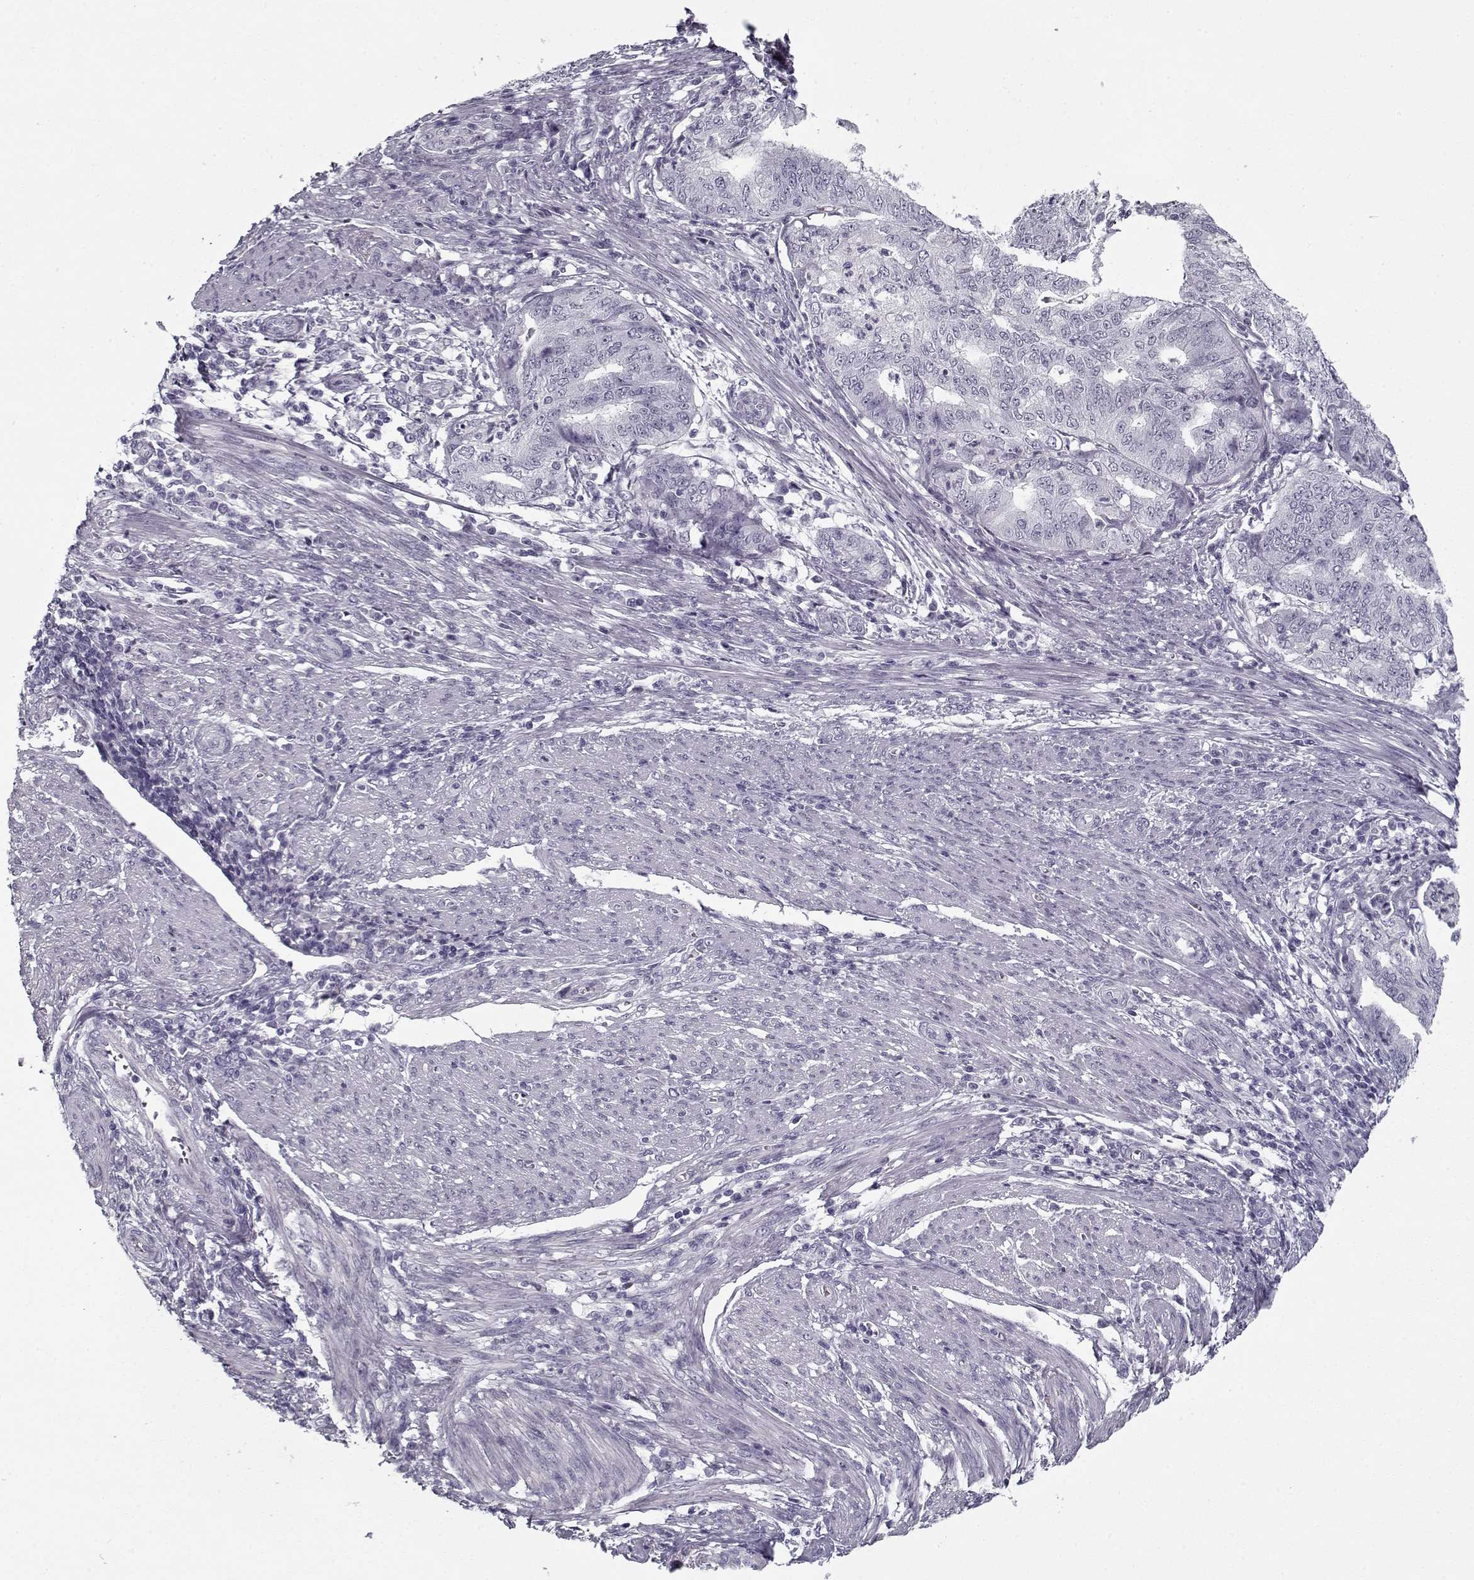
{"staining": {"intensity": "negative", "quantity": "none", "location": "none"}, "tissue": "endometrial cancer", "cell_type": "Tumor cells", "image_type": "cancer", "snomed": [{"axis": "morphology", "description": "Adenocarcinoma, NOS"}, {"axis": "topography", "description": "Endometrium"}], "caption": "An immunohistochemistry (IHC) micrograph of adenocarcinoma (endometrial) is shown. There is no staining in tumor cells of adenocarcinoma (endometrial).", "gene": "SPACA9", "patient": {"sex": "female", "age": 79}}